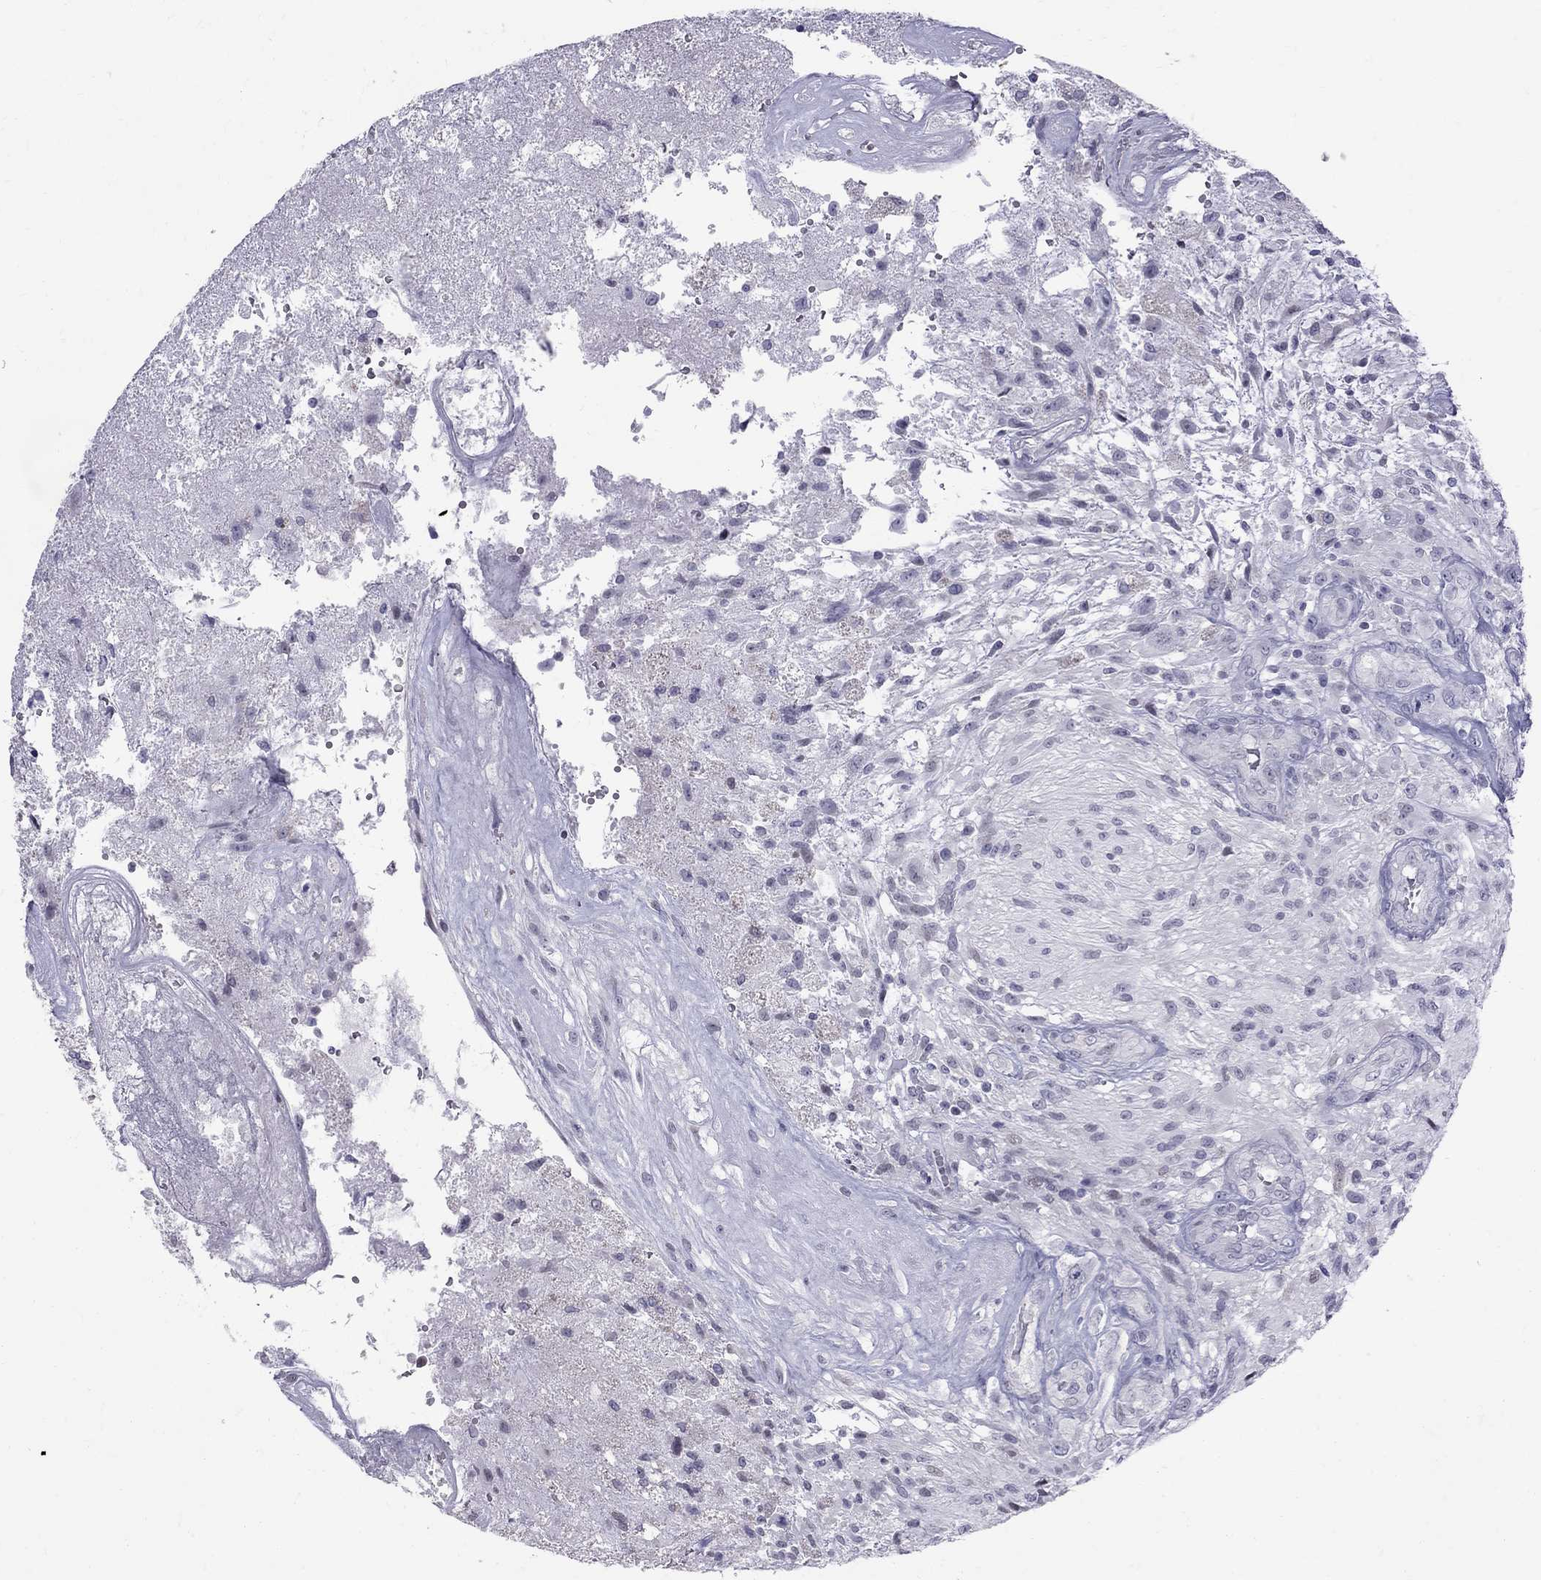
{"staining": {"intensity": "negative", "quantity": "none", "location": "none"}, "tissue": "glioma", "cell_type": "Tumor cells", "image_type": "cancer", "snomed": [{"axis": "morphology", "description": "Glioma, malignant, High grade"}, {"axis": "topography", "description": "Brain"}], "caption": "This is an IHC histopathology image of malignant glioma (high-grade). There is no expression in tumor cells.", "gene": "MUC15", "patient": {"sex": "male", "age": 56}}